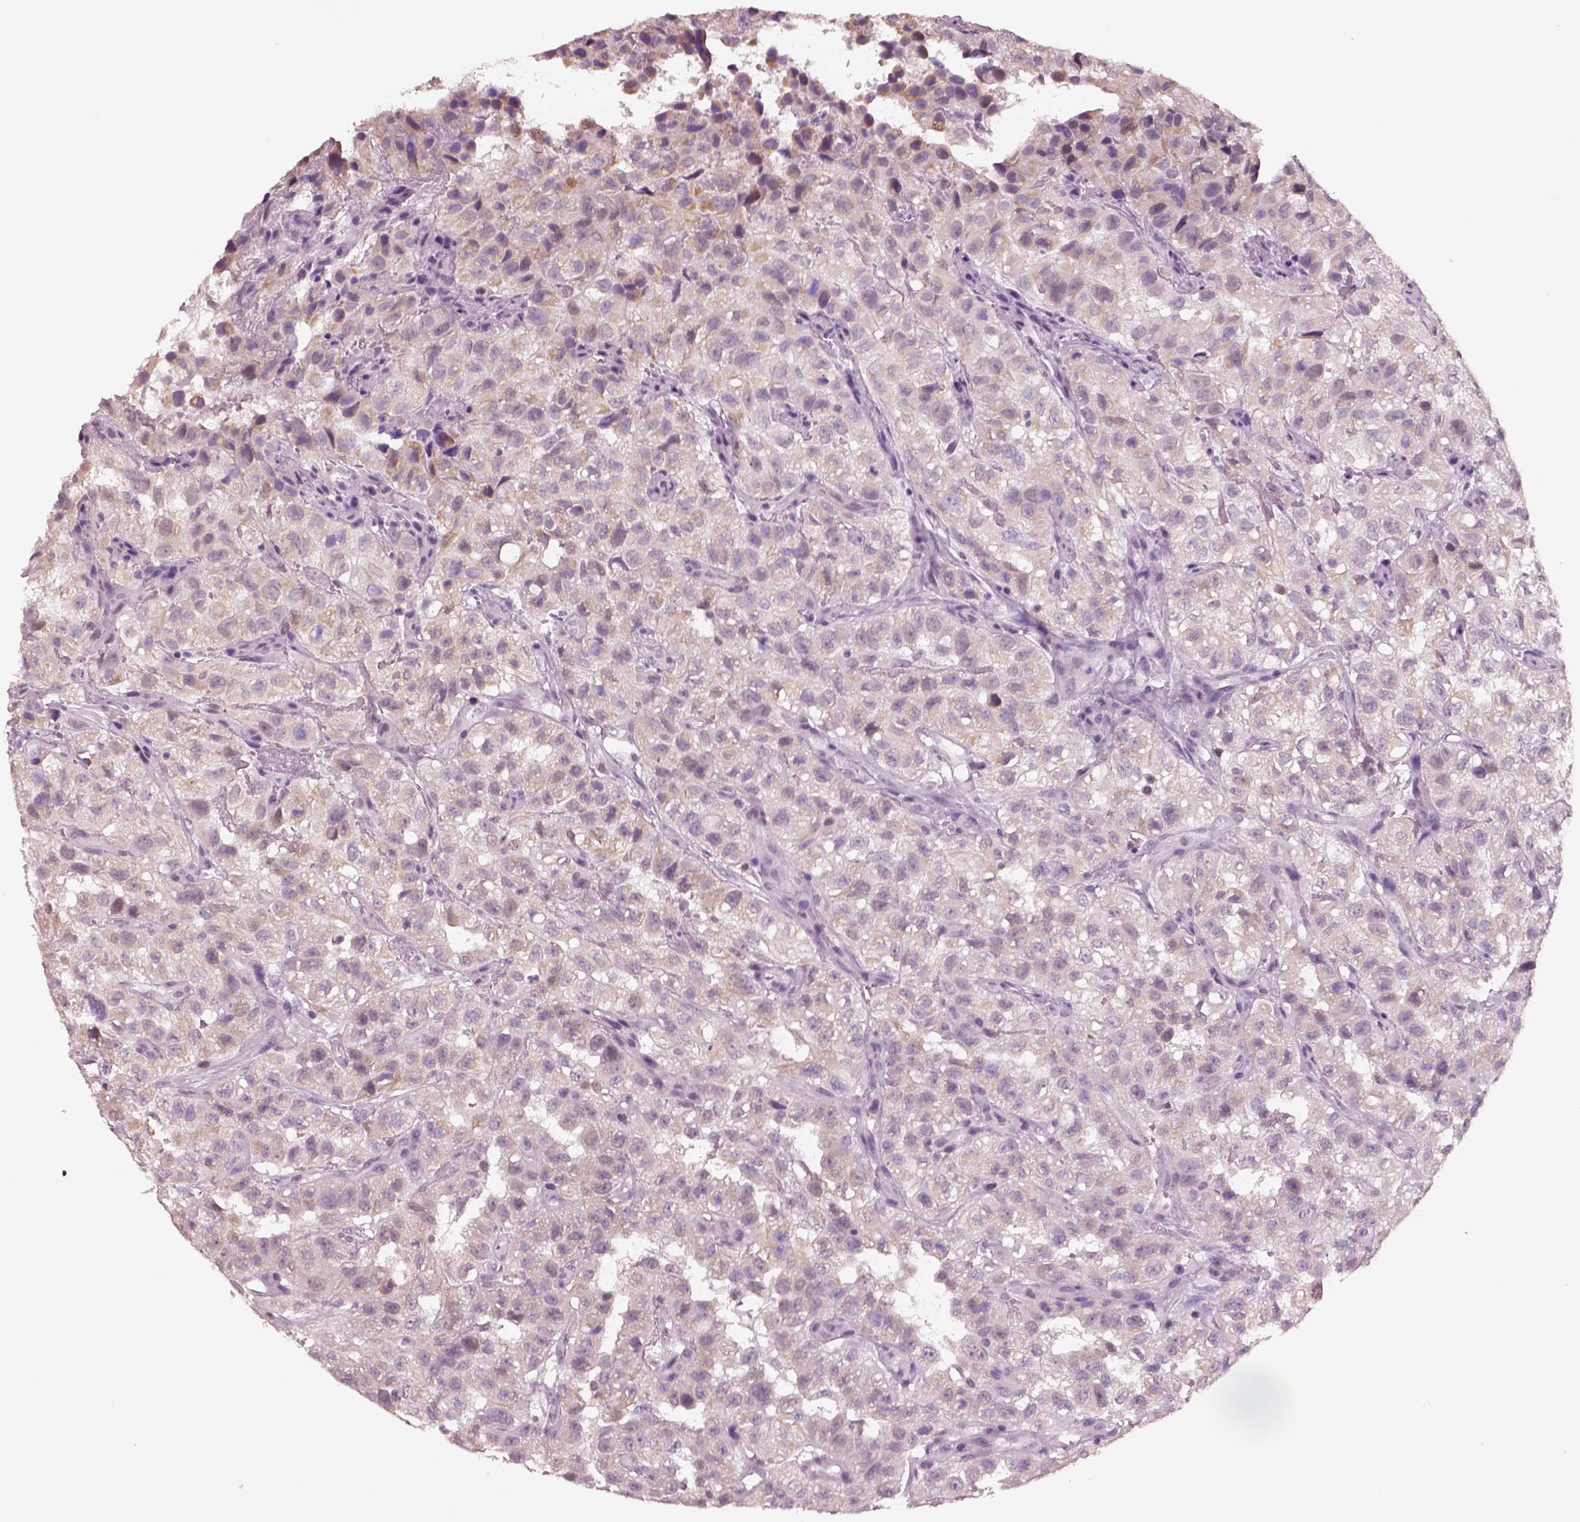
{"staining": {"intensity": "moderate", "quantity": "<25%", "location": "cytoplasmic/membranous"}, "tissue": "renal cancer", "cell_type": "Tumor cells", "image_type": "cancer", "snomed": [{"axis": "morphology", "description": "Adenocarcinoma, NOS"}, {"axis": "topography", "description": "Kidney"}], "caption": "The immunohistochemical stain shows moderate cytoplasmic/membranous expression in tumor cells of adenocarcinoma (renal) tissue.", "gene": "ELSPBP1", "patient": {"sex": "male", "age": 64}}